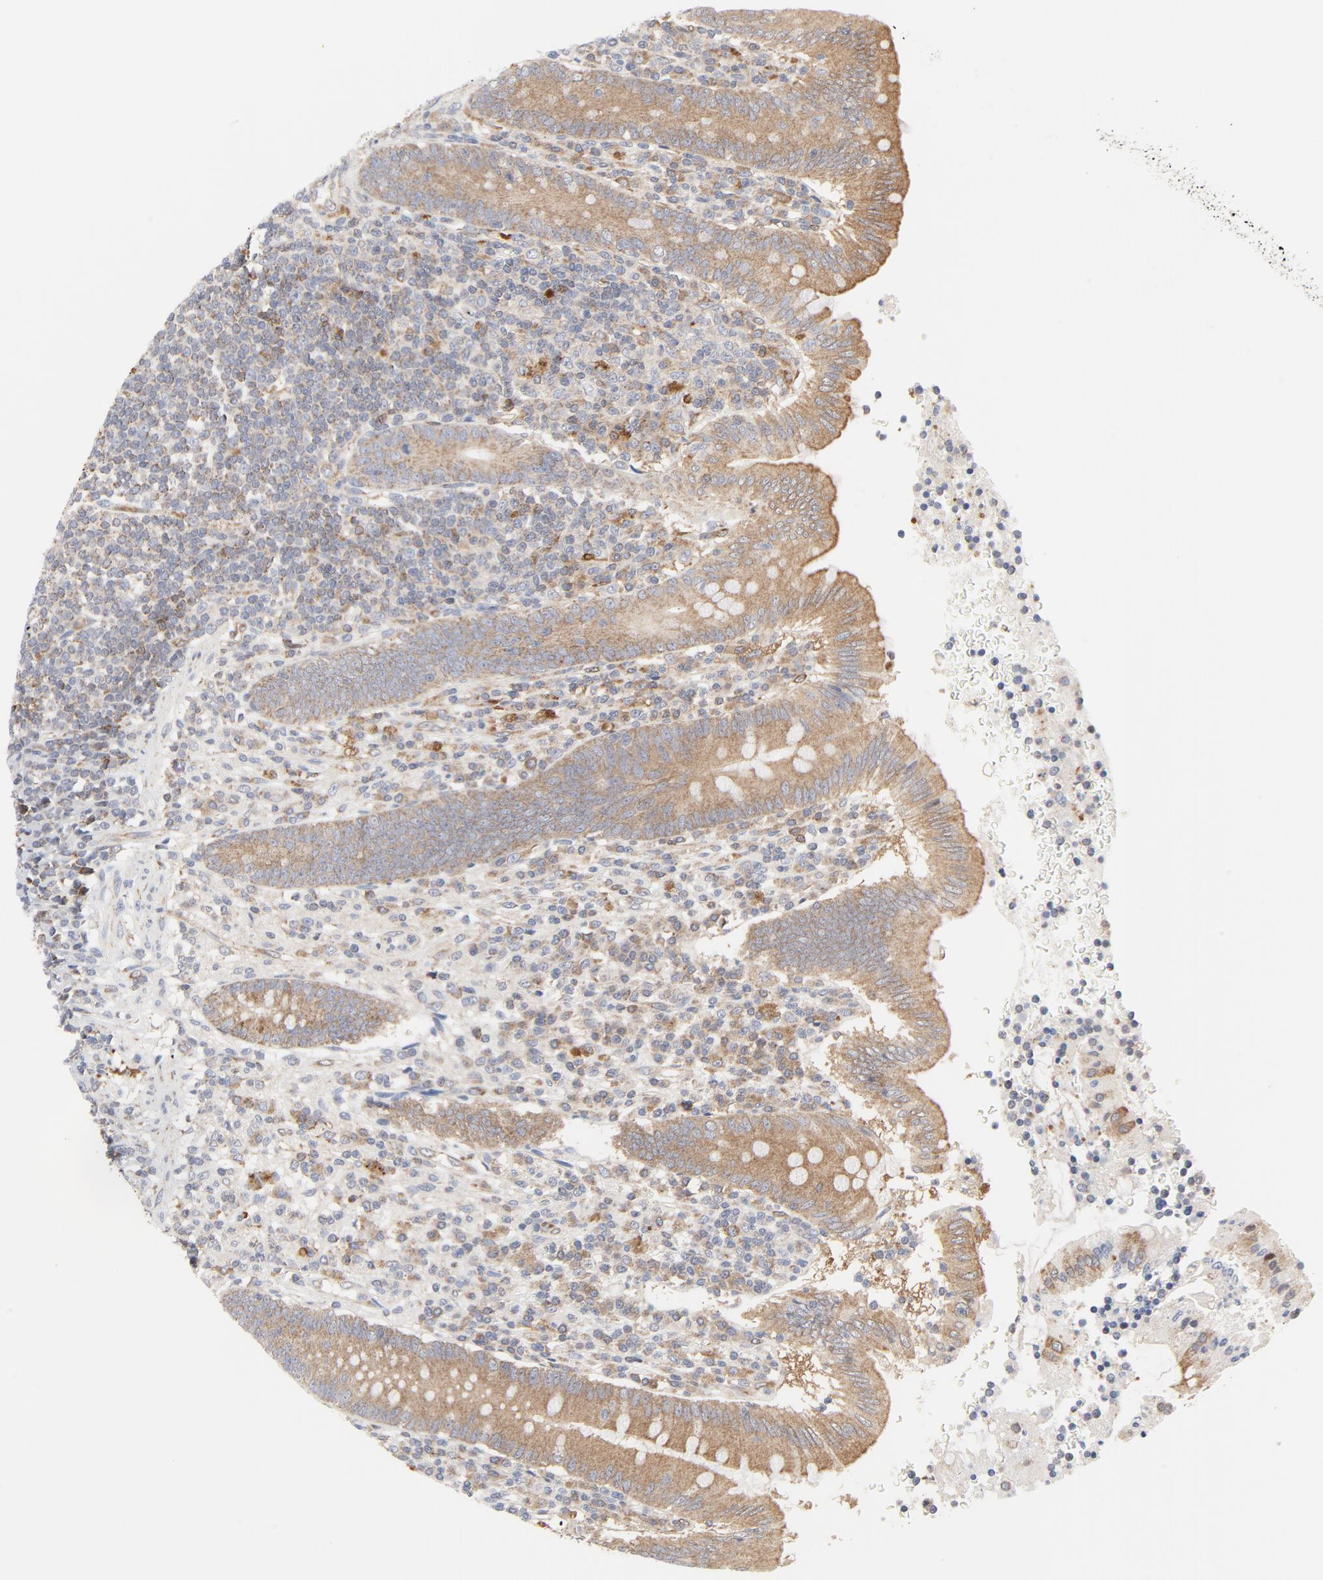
{"staining": {"intensity": "moderate", "quantity": ">75%", "location": "cytoplasmic/membranous"}, "tissue": "appendix", "cell_type": "Glandular cells", "image_type": "normal", "snomed": [{"axis": "morphology", "description": "Normal tissue, NOS"}, {"axis": "morphology", "description": "Inflammation, NOS"}, {"axis": "topography", "description": "Appendix"}], "caption": "Glandular cells reveal moderate cytoplasmic/membranous staining in about >75% of cells in normal appendix.", "gene": "RAPGEF4", "patient": {"sex": "male", "age": 46}}